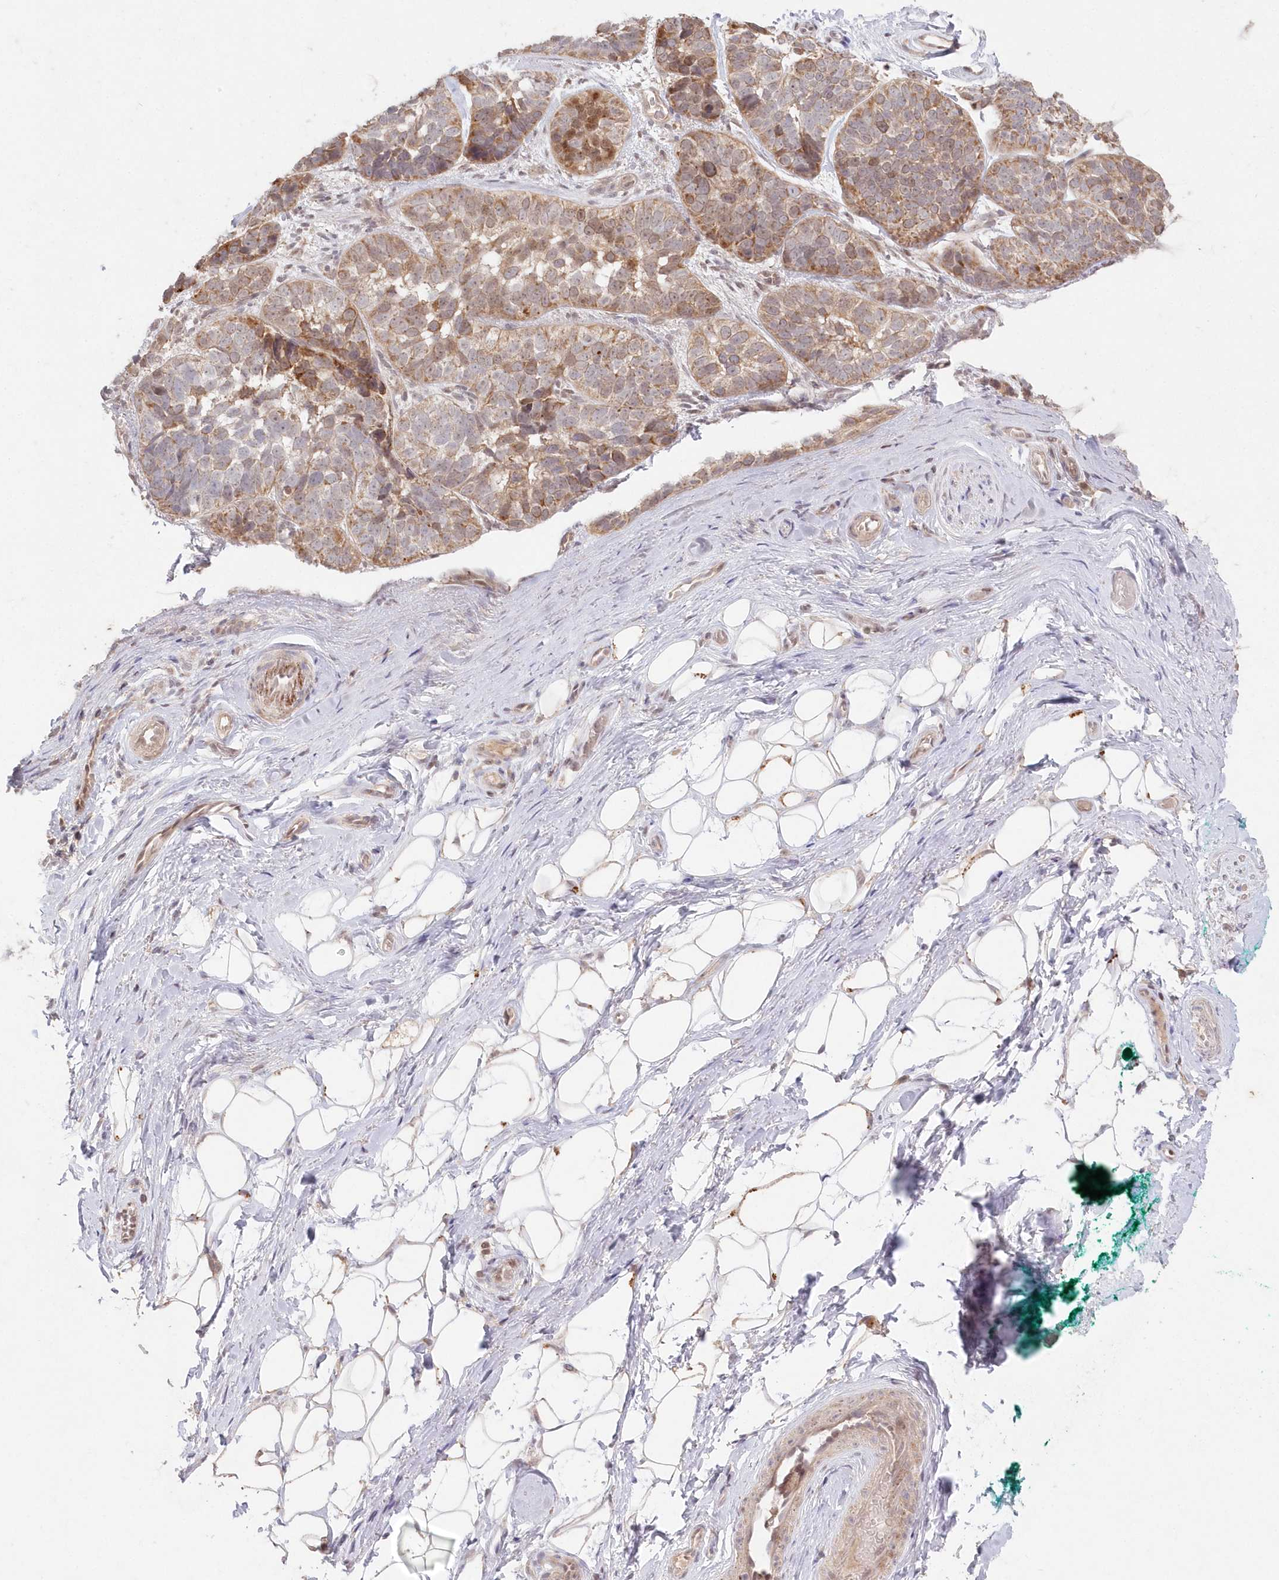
{"staining": {"intensity": "moderate", "quantity": ">75%", "location": "cytoplasmic/membranous"}, "tissue": "skin cancer", "cell_type": "Tumor cells", "image_type": "cancer", "snomed": [{"axis": "morphology", "description": "Basal cell carcinoma"}, {"axis": "topography", "description": "Skin"}], "caption": "Brown immunohistochemical staining in skin cancer (basal cell carcinoma) demonstrates moderate cytoplasmic/membranous expression in about >75% of tumor cells. Immunohistochemistry (ihc) stains the protein of interest in brown and the nuclei are stained blue.", "gene": "ASCC1", "patient": {"sex": "male", "age": 62}}